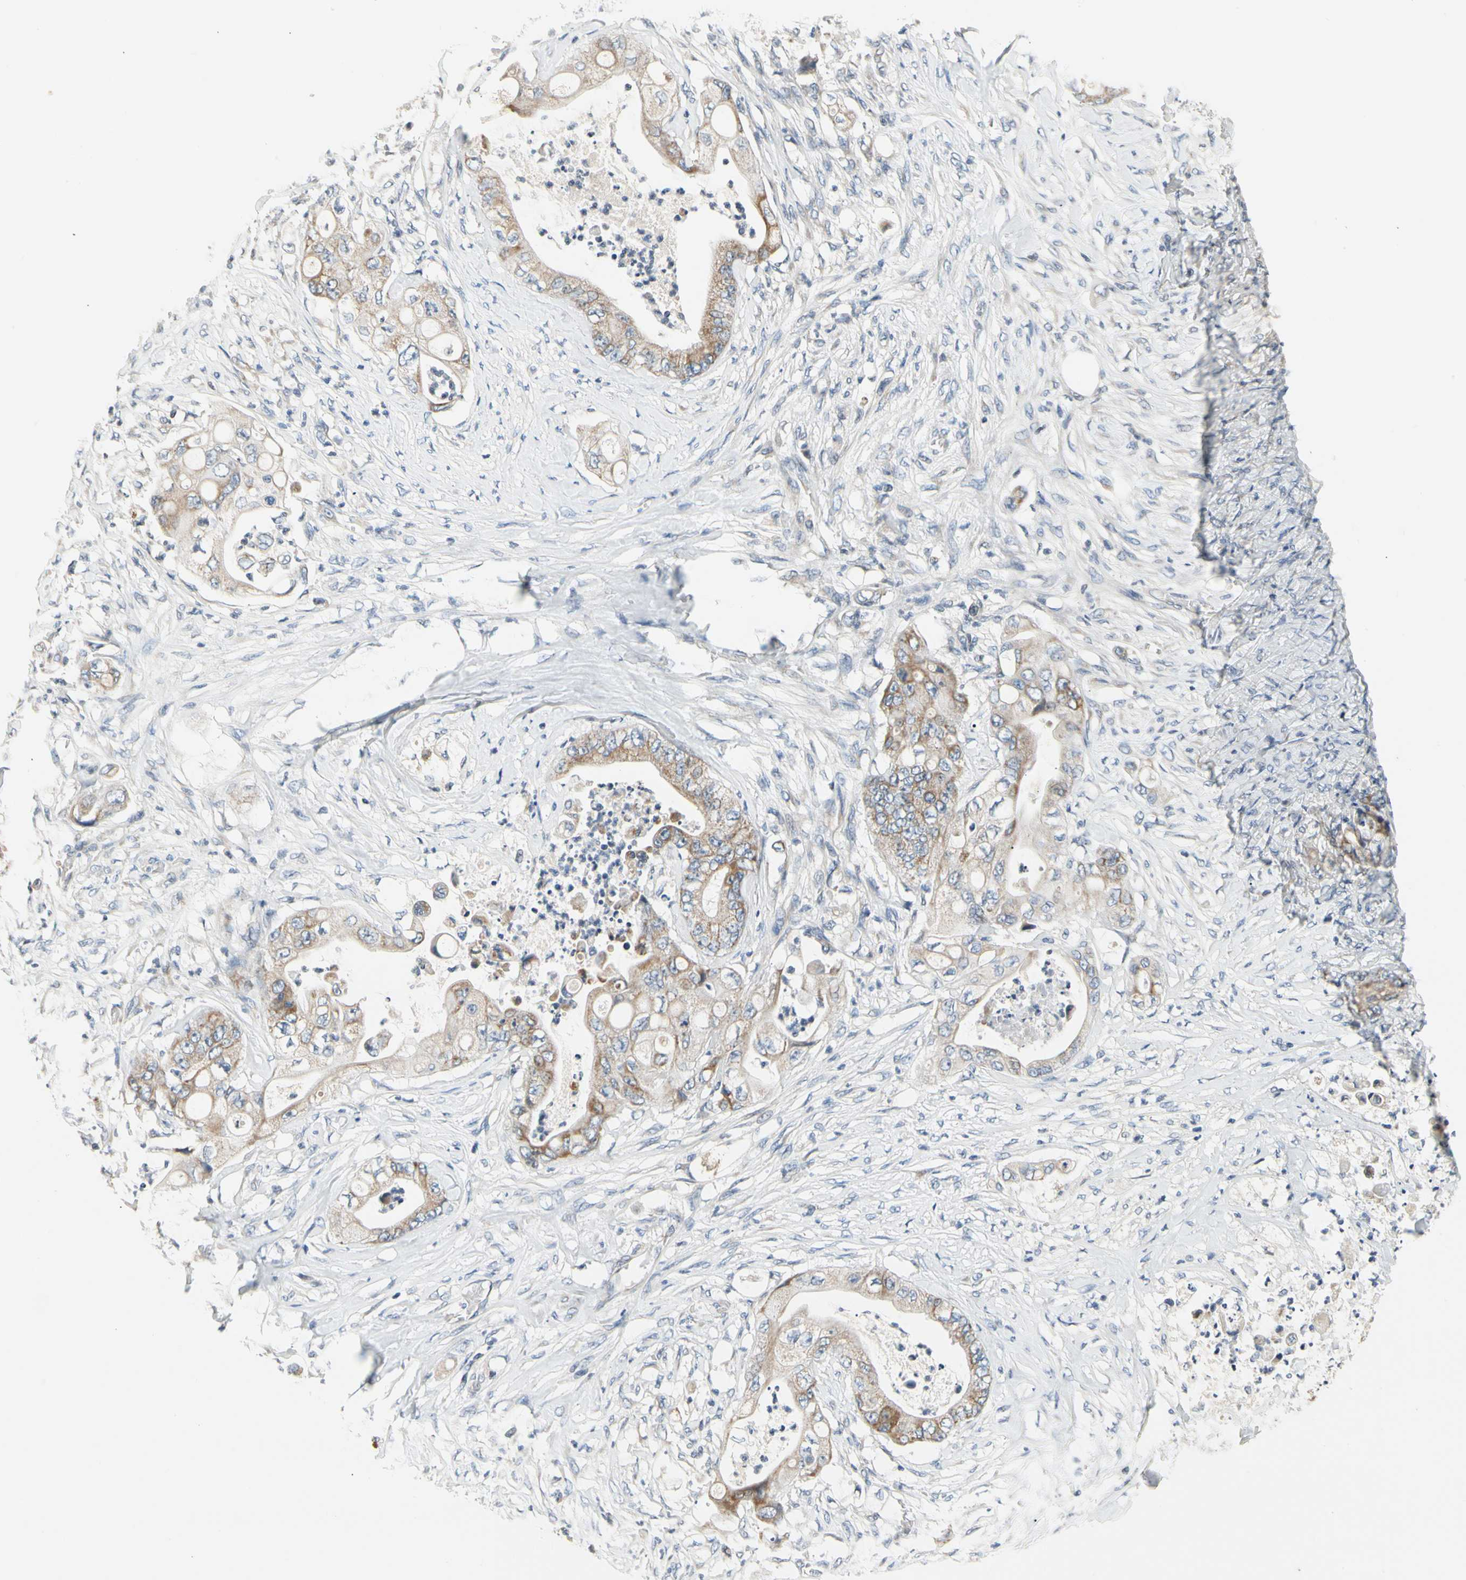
{"staining": {"intensity": "weak", "quantity": ">75%", "location": "cytoplasmic/membranous"}, "tissue": "stomach cancer", "cell_type": "Tumor cells", "image_type": "cancer", "snomed": [{"axis": "morphology", "description": "Adenocarcinoma, NOS"}, {"axis": "topography", "description": "Stomach"}], "caption": "Protein staining of stomach cancer (adenocarcinoma) tissue demonstrates weak cytoplasmic/membranous expression in about >75% of tumor cells. (Brightfield microscopy of DAB IHC at high magnification).", "gene": "SOX30", "patient": {"sex": "female", "age": 73}}